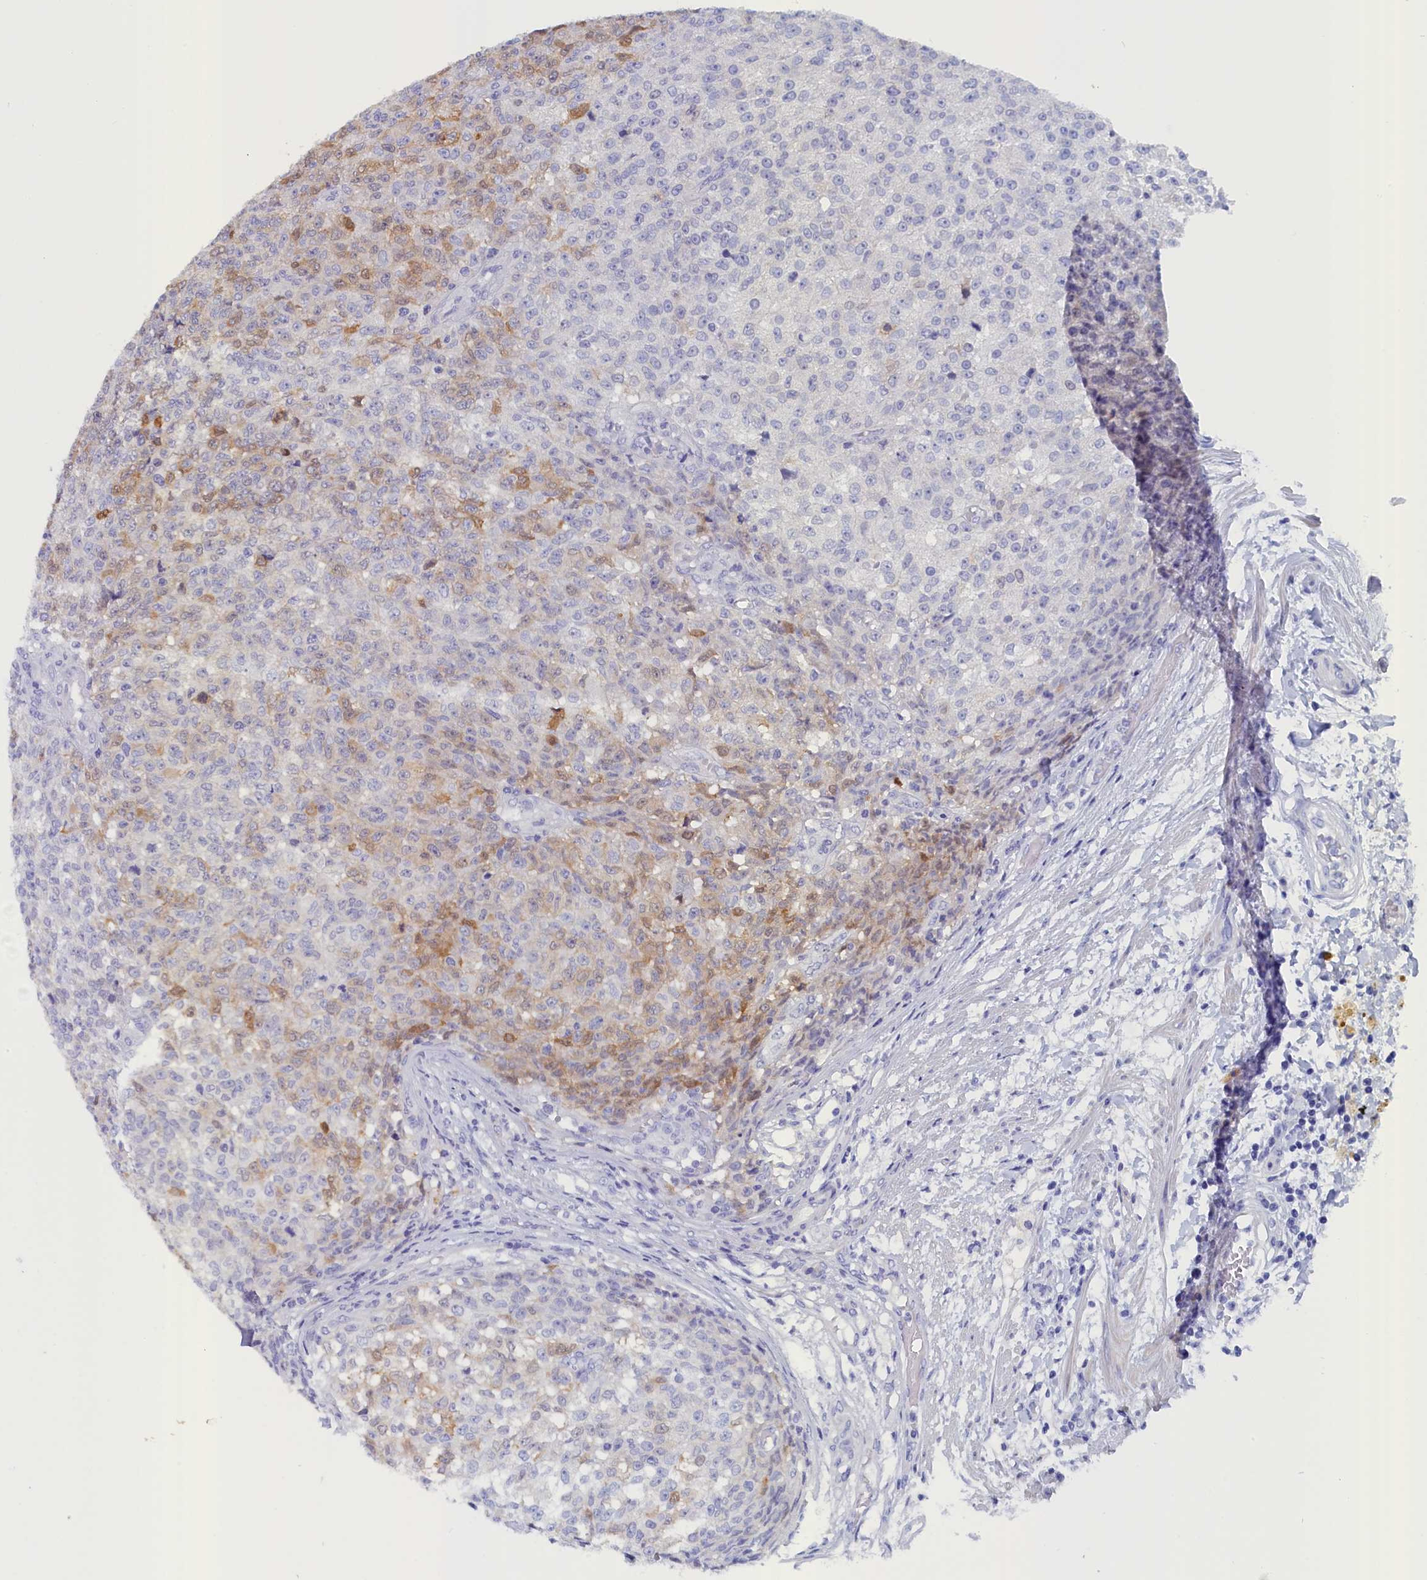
{"staining": {"intensity": "moderate", "quantity": "<25%", "location": "cytoplasmic/membranous"}, "tissue": "testis cancer", "cell_type": "Tumor cells", "image_type": "cancer", "snomed": [{"axis": "morphology", "description": "Seminoma, NOS"}, {"axis": "topography", "description": "Testis"}], "caption": "This histopathology image demonstrates immunohistochemistry staining of testis cancer, with low moderate cytoplasmic/membranous expression in approximately <25% of tumor cells.", "gene": "ANKRD2", "patient": {"sex": "male", "age": 59}}